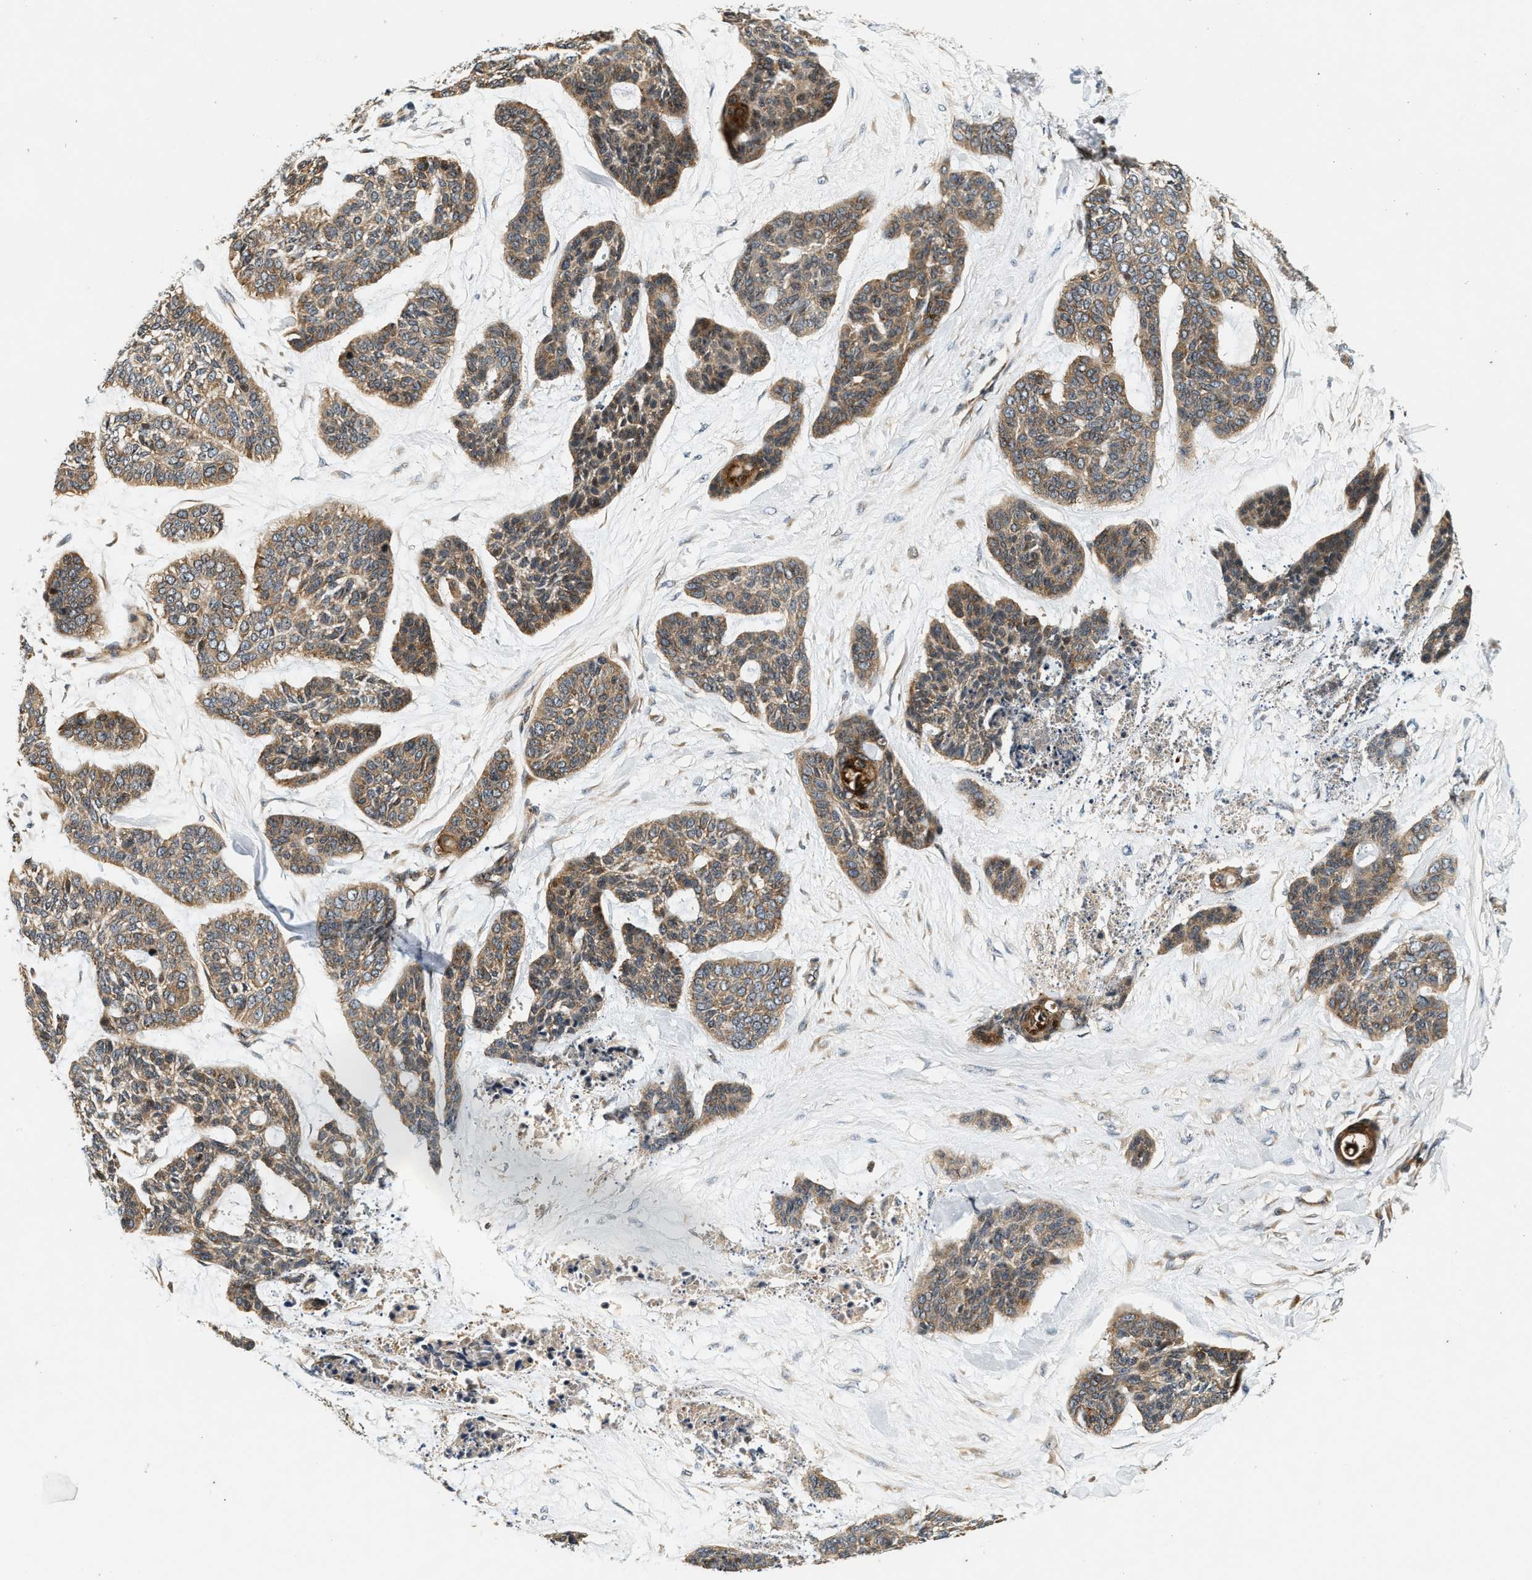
{"staining": {"intensity": "moderate", "quantity": ">75%", "location": "cytoplasmic/membranous"}, "tissue": "skin cancer", "cell_type": "Tumor cells", "image_type": "cancer", "snomed": [{"axis": "morphology", "description": "Basal cell carcinoma"}, {"axis": "topography", "description": "Skin"}], "caption": "Immunohistochemistry micrograph of human skin basal cell carcinoma stained for a protein (brown), which exhibits medium levels of moderate cytoplasmic/membranous positivity in approximately >75% of tumor cells.", "gene": "SAMD9", "patient": {"sex": "female", "age": 64}}